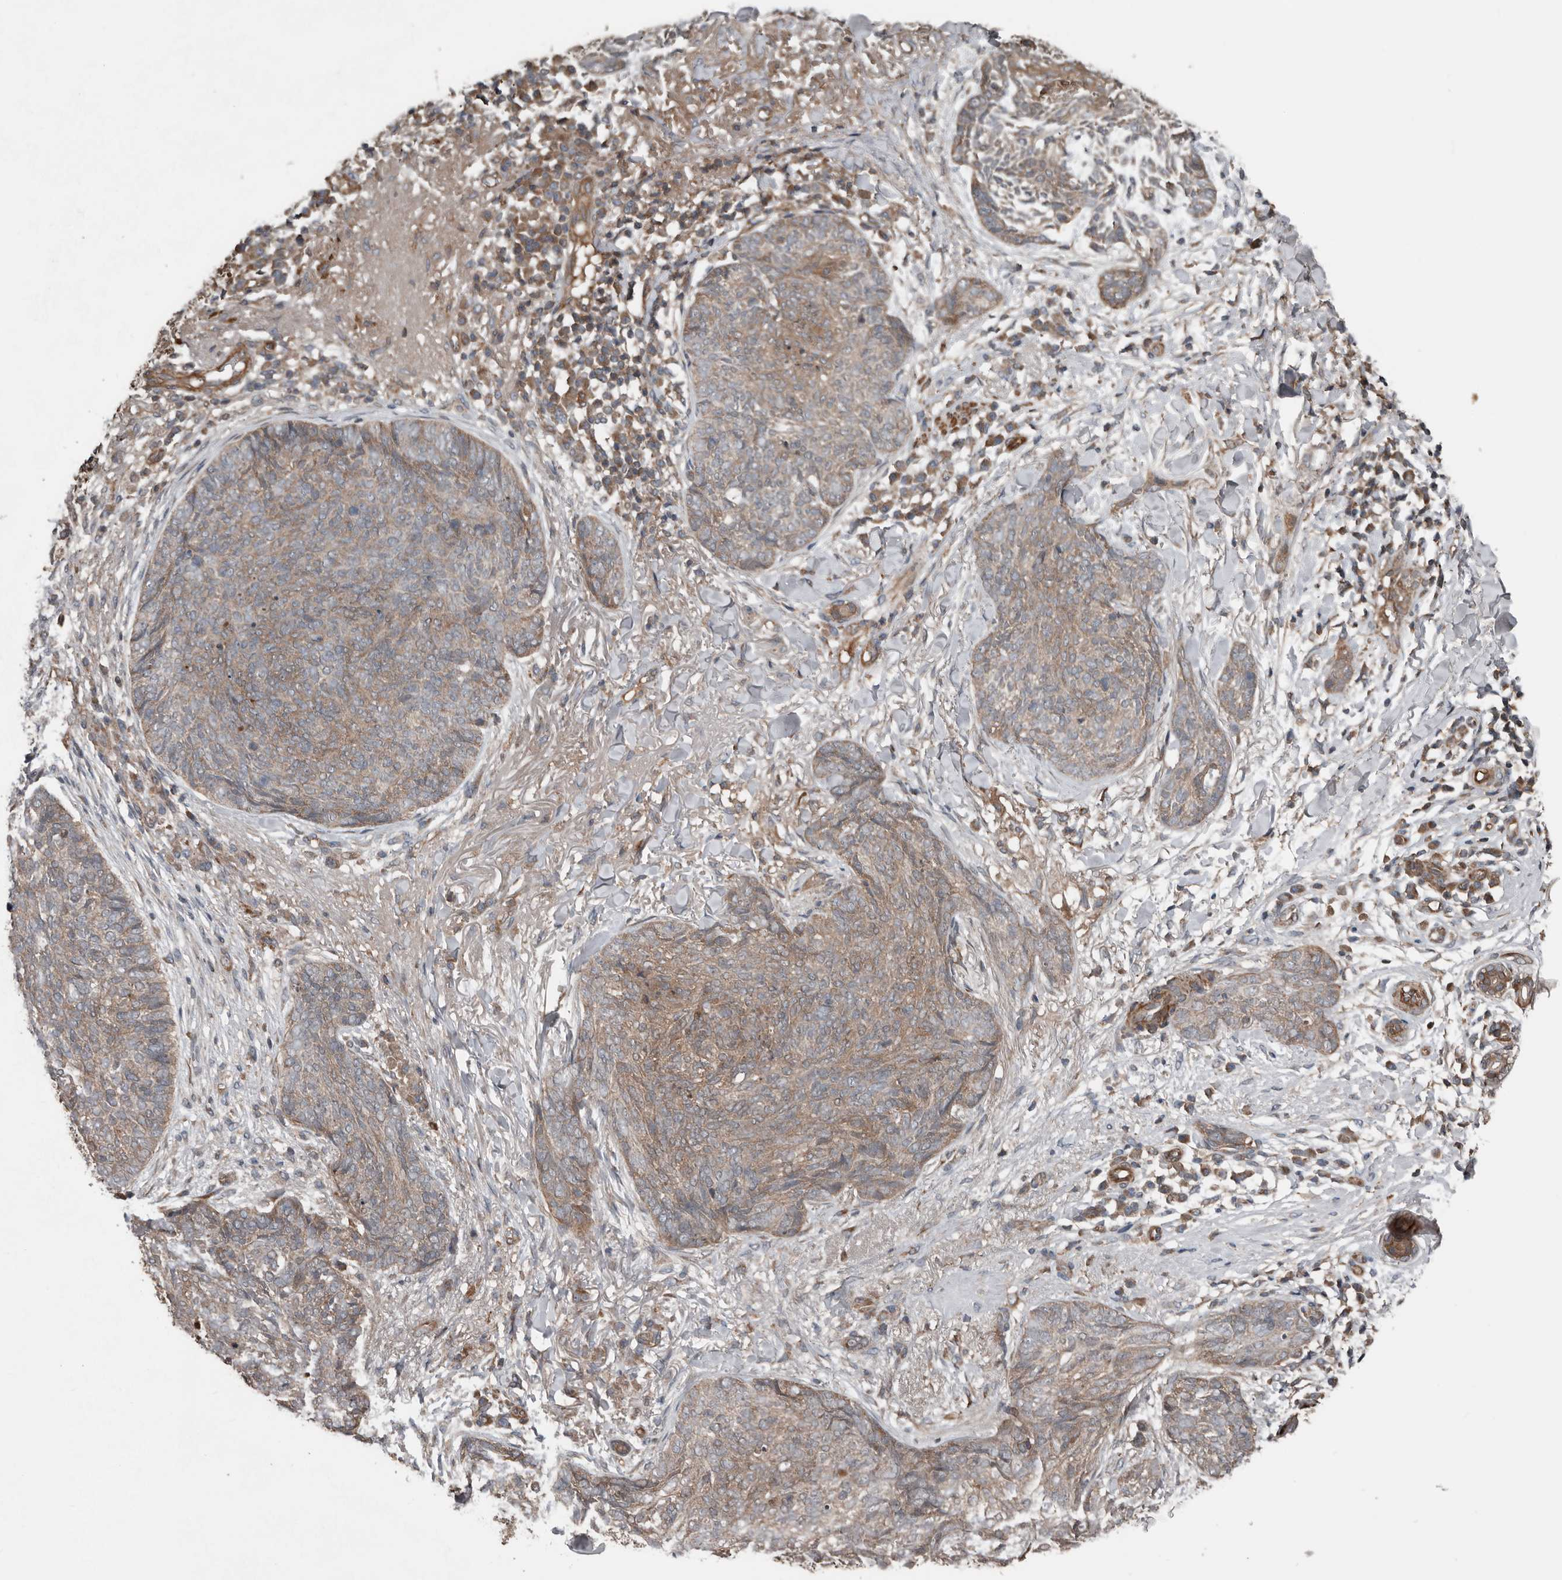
{"staining": {"intensity": "weak", "quantity": ">75%", "location": "cytoplasmic/membranous"}, "tissue": "skin cancer", "cell_type": "Tumor cells", "image_type": "cancer", "snomed": [{"axis": "morphology", "description": "Basal cell carcinoma"}, {"axis": "topography", "description": "Skin"}], "caption": "High-power microscopy captured an immunohistochemistry (IHC) photomicrograph of skin basal cell carcinoma, revealing weak cytoplasmic/membranous expression in approximately >75% of tumor cells.", "gene": "DNAJB4", "patient": {"sex": "male", "age": 85}}